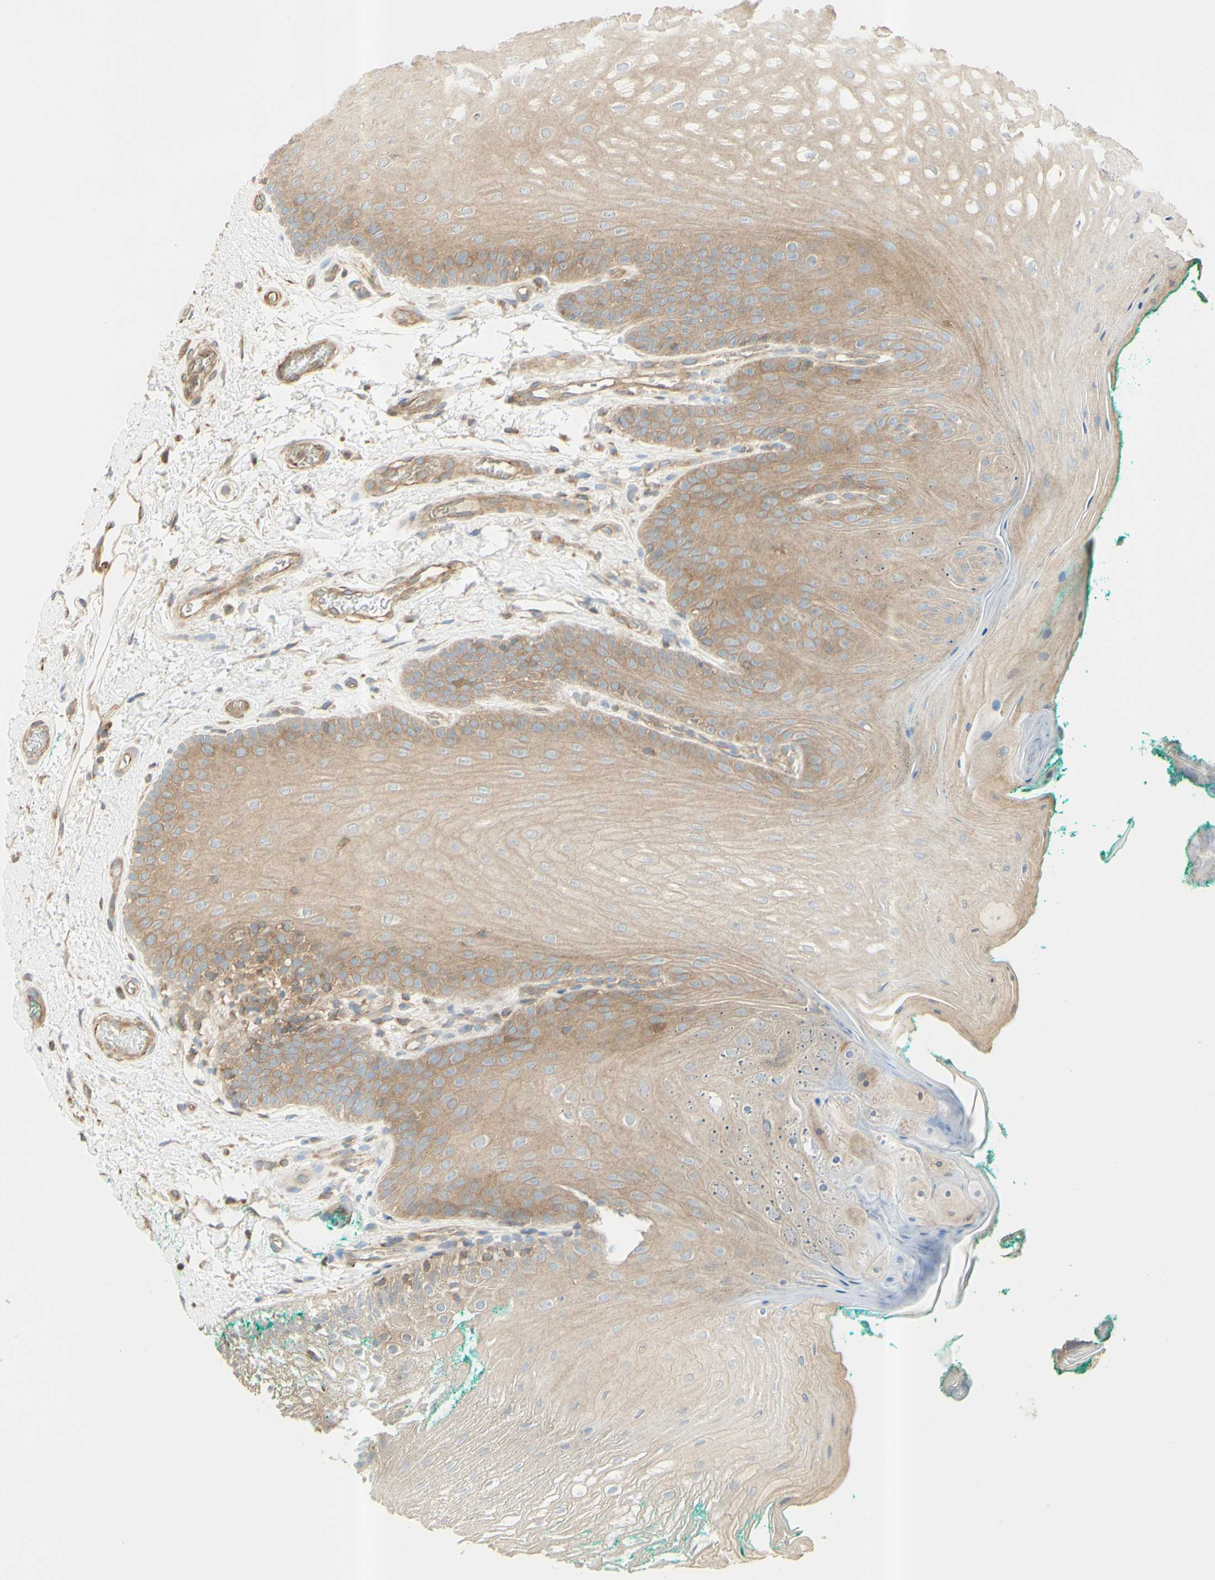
{"staining": {"intensity": "moderate", "quantity": ">75%", "location": "cytoplasmic/membranous"}, "tissue": "oral mucosa", "cell_type": "Squamous epithelial cells", "image_type": "normal", "snomed": [{"axis": "morphology", "description": "Normal tissue, NOS"}, {"axis": "topography", "description": "Skeletal muscle"}, {"axis": "topography", "description": "Oral tissue"}], "caption": "Immunohistochemical staining of benign human oral mucosa displays medium levels of moderate cytoplasmic/membranous staining in about >75% of squamous epithelial cells. The staining was performed using DAB (3,3'-diaminobenzidine), with brown indicating positive protein expression. Nuclei are stained blue with hematoxylin.", "gene": "IKBKG", "patient": {"sex": "male", "age": 58}}